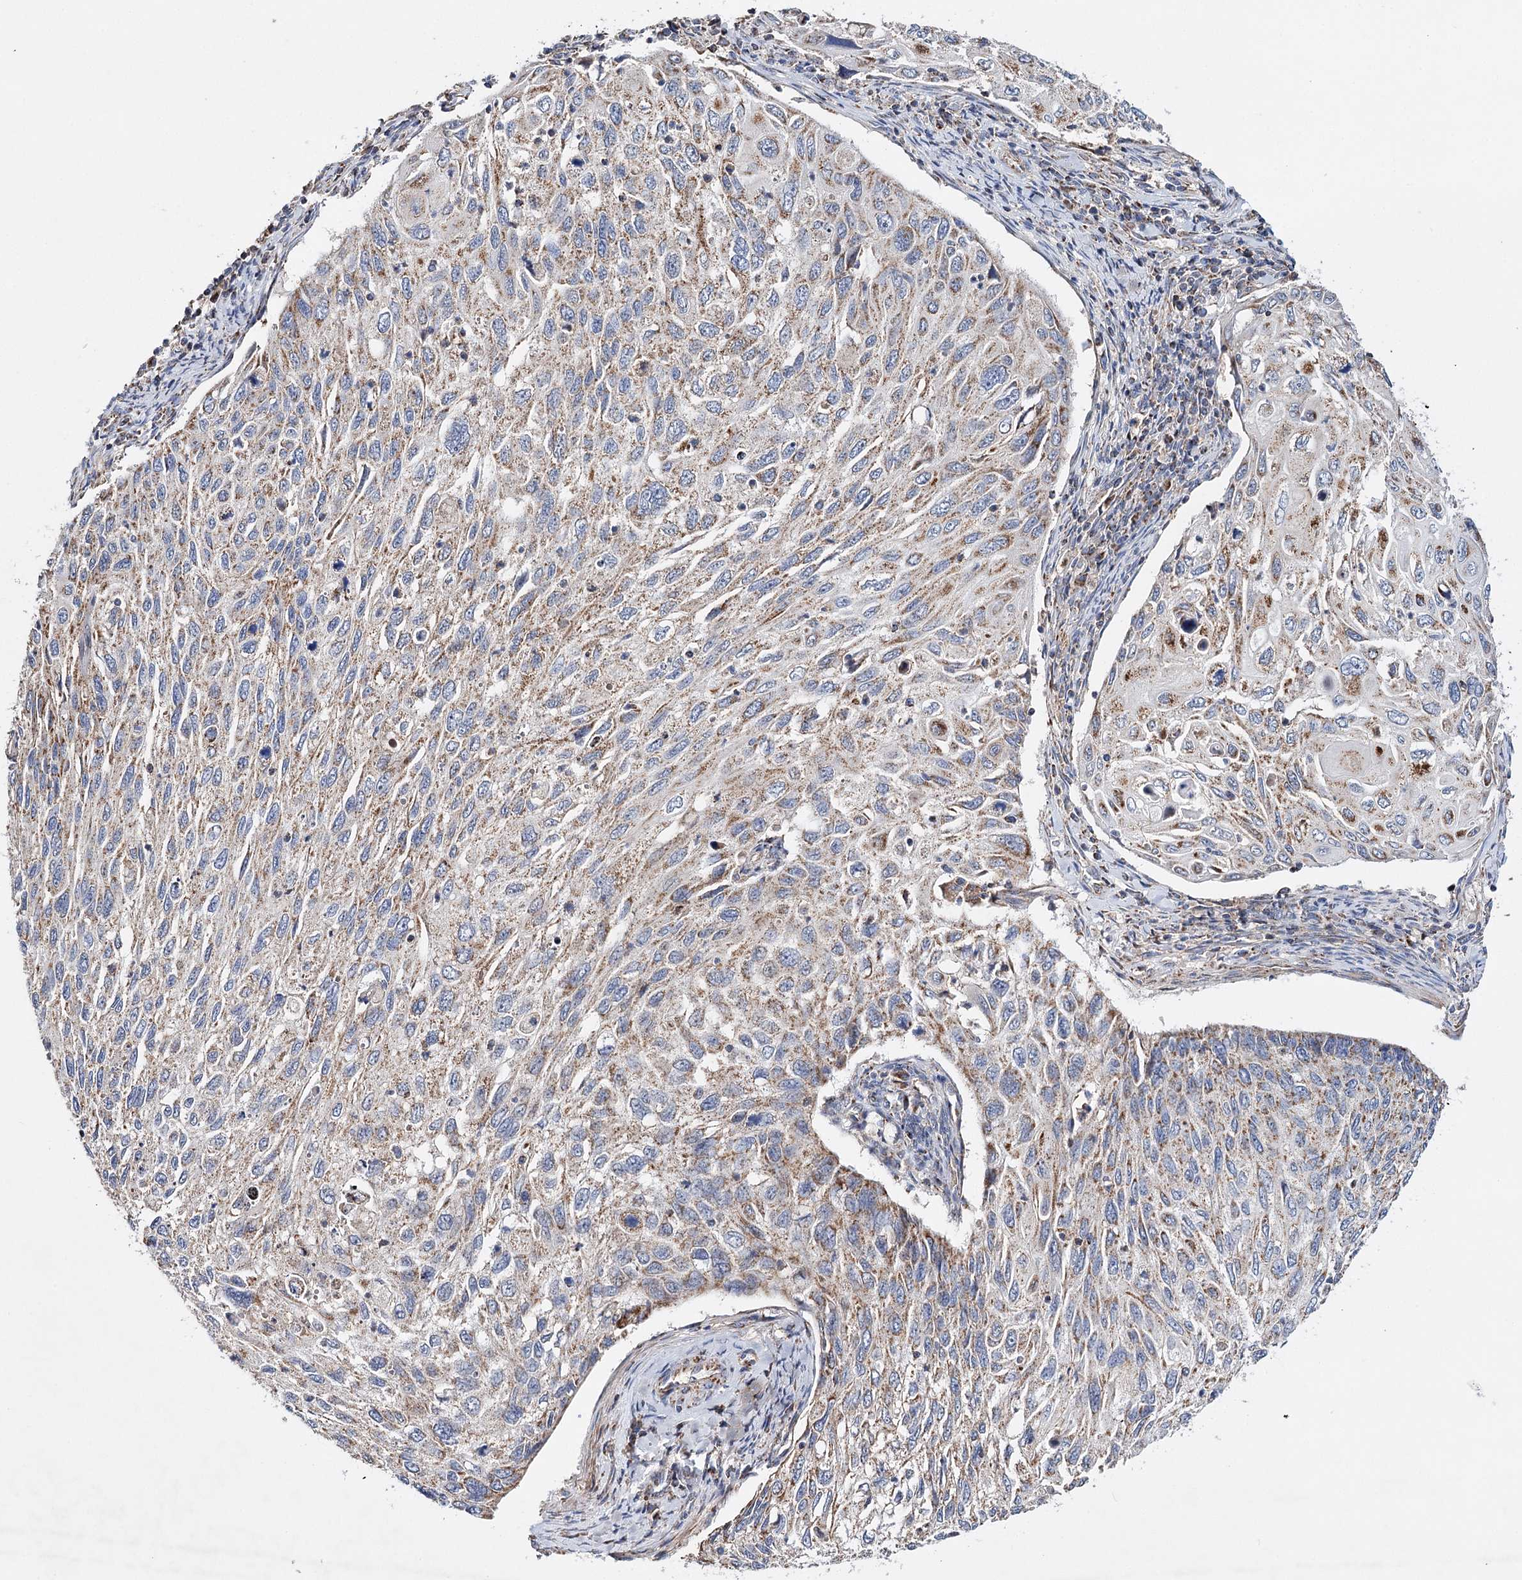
{"staining": {"intensity": "weak", "quantity": ">75%", "location": "cytoplasmic/membranous"}, "tissue": "cervical cancer", "cell_type": "Tumor cells", "image_type": "cancer", "snomed": [{"axis": "morphology", "description": "Squamous cell carcinoma, NOS"}, {"axis": "topography", "description": "Cervix"}], "caption": "Protein staining of squamous cell carcinoma (cervical) tissue reveals weak cytoplasmic/membranous positivity in about >75% of tumor cells. The protein of interest is shown in brown color, while the nuclei are stained blue.", "gene": "CFAP46", "patient": {"sex": "female", "age": 70}}